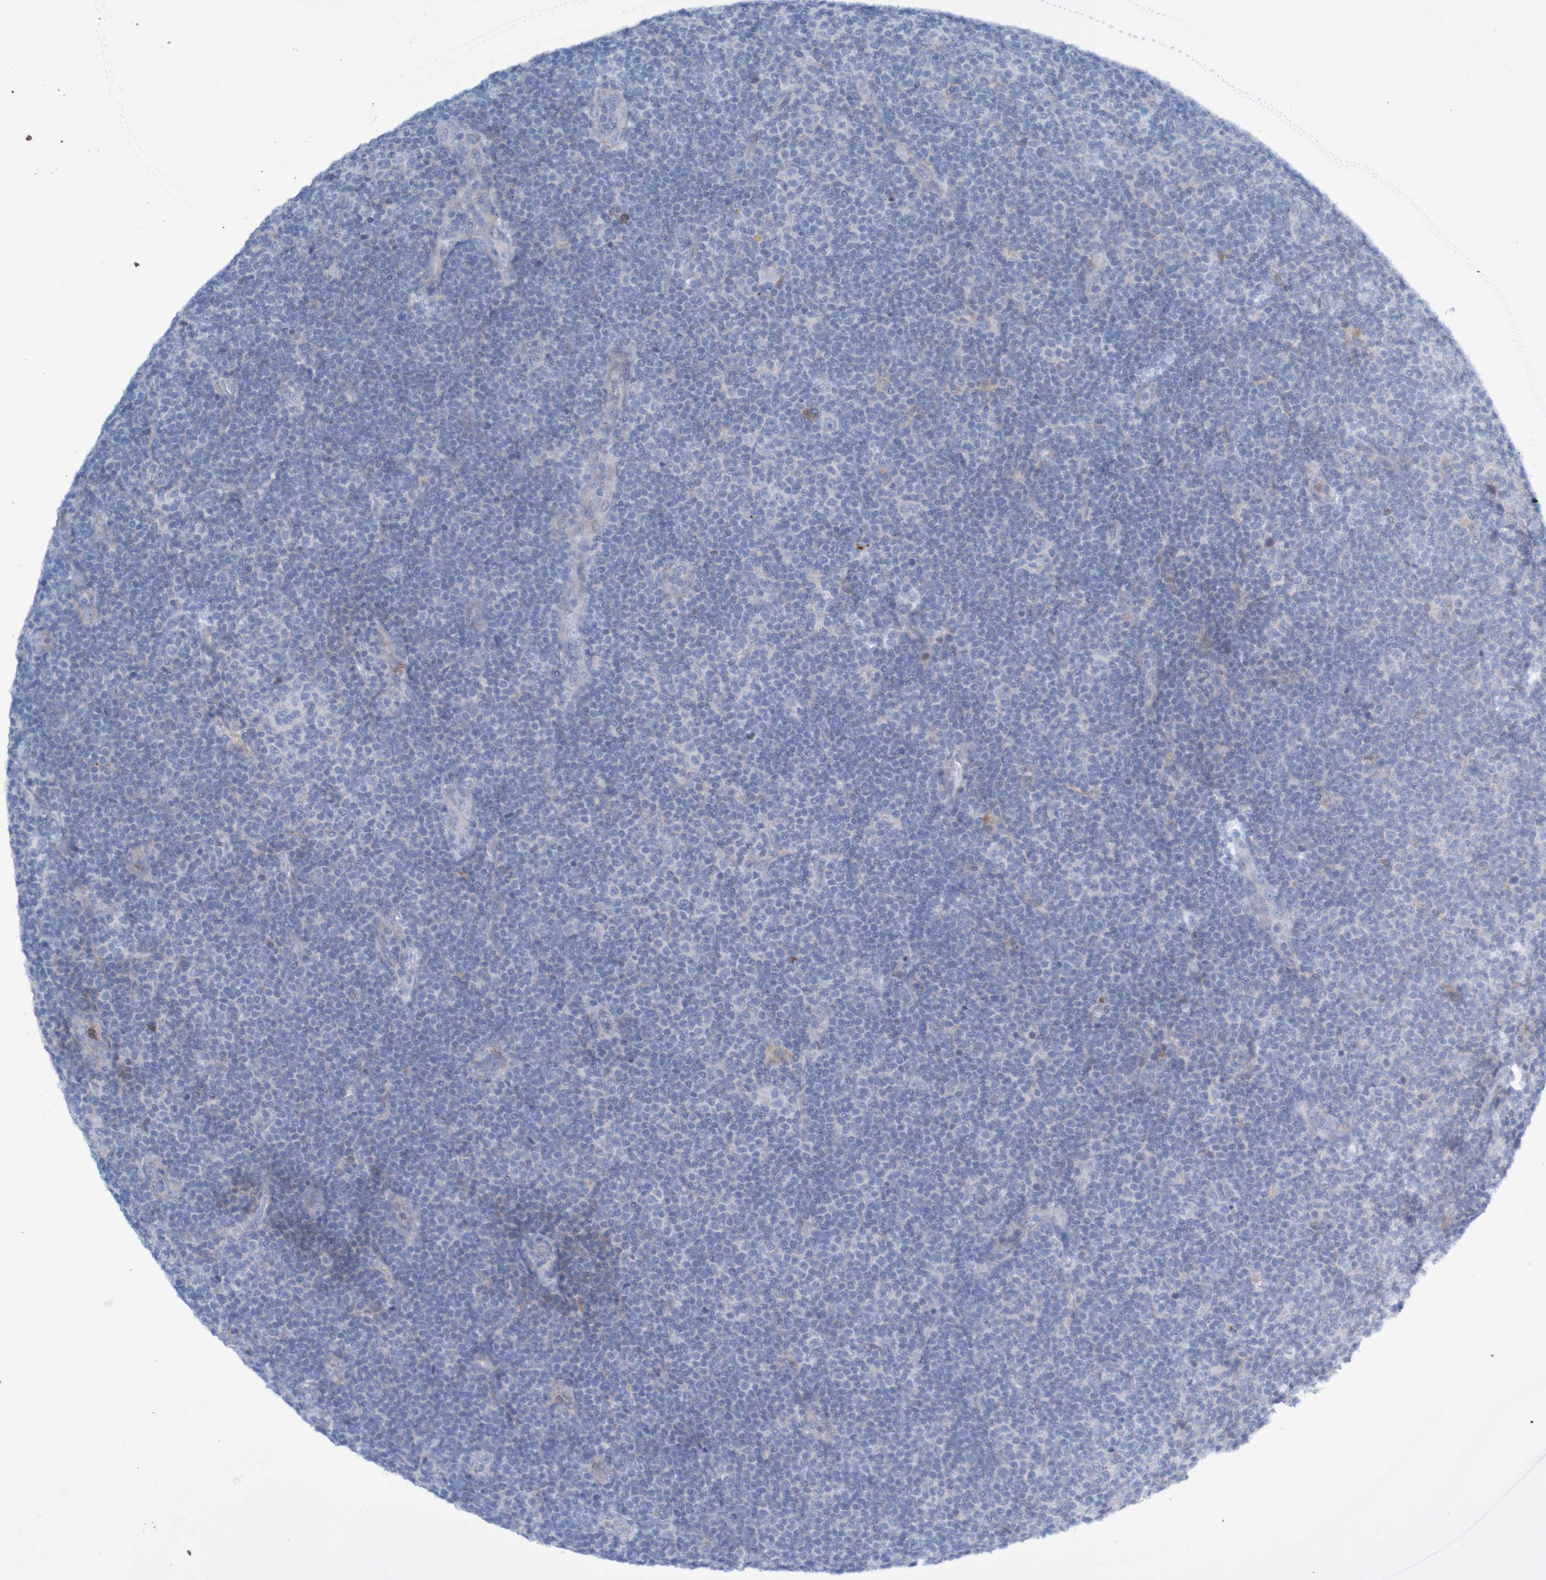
{"staining": {"intensity": "weak", "quantity": "<25%", "location": "cytoplasmic/membranous"}, "tissue": "lymphoma", "cell_type": "Tumor cells", "image_type": "cancer", "snomed": [{"axis": "morphology", "description": "Malignant lymphoma, non-Hodgkin's type, Low grade"}, {"axis": "topography", "description": "Lymph node"}], "caption": "This is an immunohistochemistry micrograph of human lymphoma. There is no expression in tumor cells.", "gene": "ANGPT4", "patient": {"sex": "male", "age": 83}}